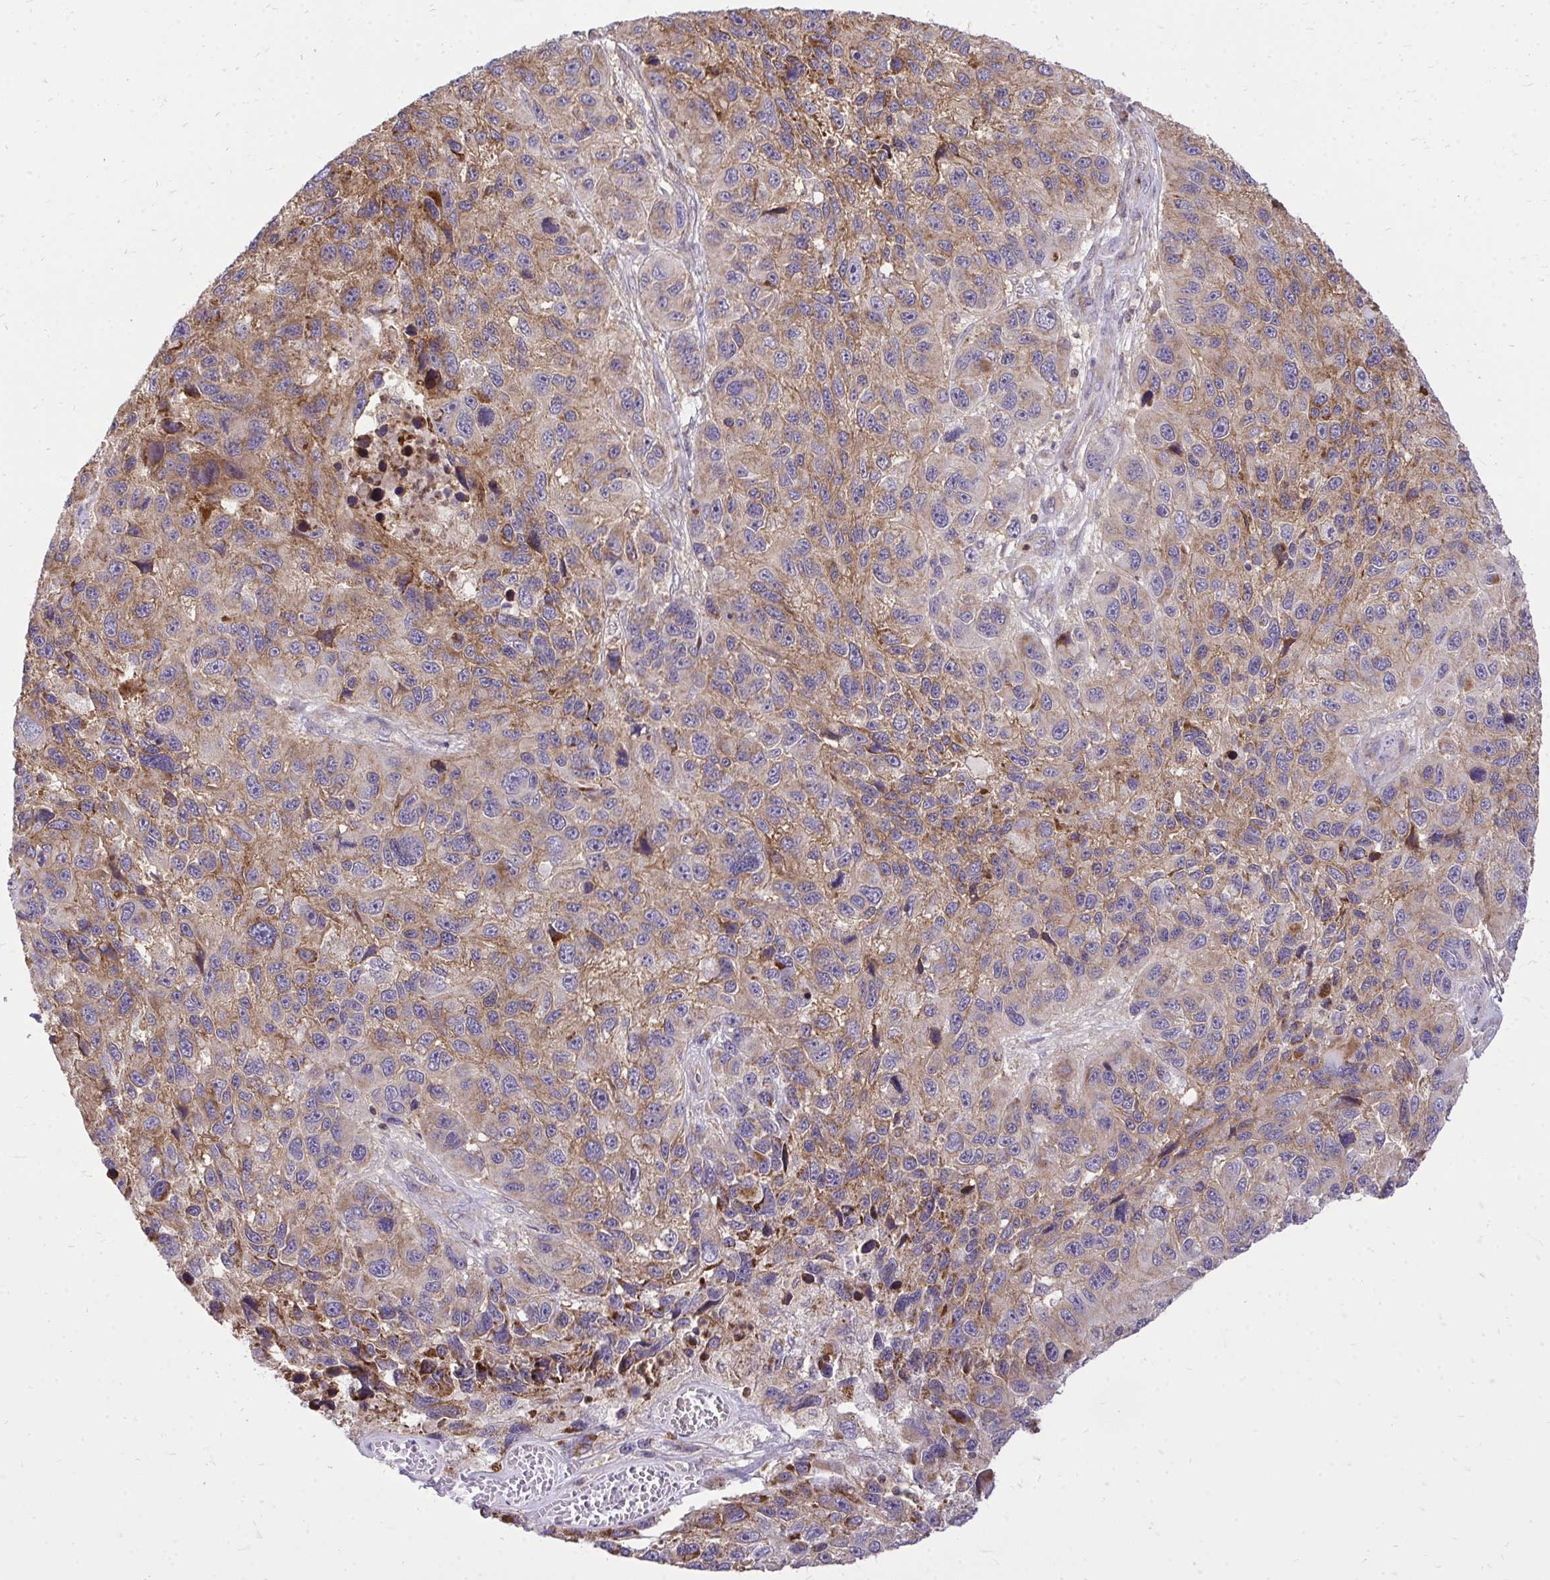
{"staining": {"intensity": "moderate", "quantity": ">75%", "location": "cytoplasmic/membranous"}, "tissue": "melanoma", "cell_type": "Tumor cells", "image_type": "cancer", "snomed": [{"axis": "morphology", "description": "Malignant melanoma, NOS"}, {"axis": "topography", "description": "Skin"}], "caption": "The photomicrograph reveals immunohistochemical staining of malignant melanoma. There is moderate cytoplasmic/membranous positivity is seen in approximately >75% of tumor cells. The staining is performed using DAB brown chromogen to label protein expression. The nuclei are counter-stained blue using hematoxylin.", "gene": "SLC7A5", "patient": {"sex": "male", "age": 53}}